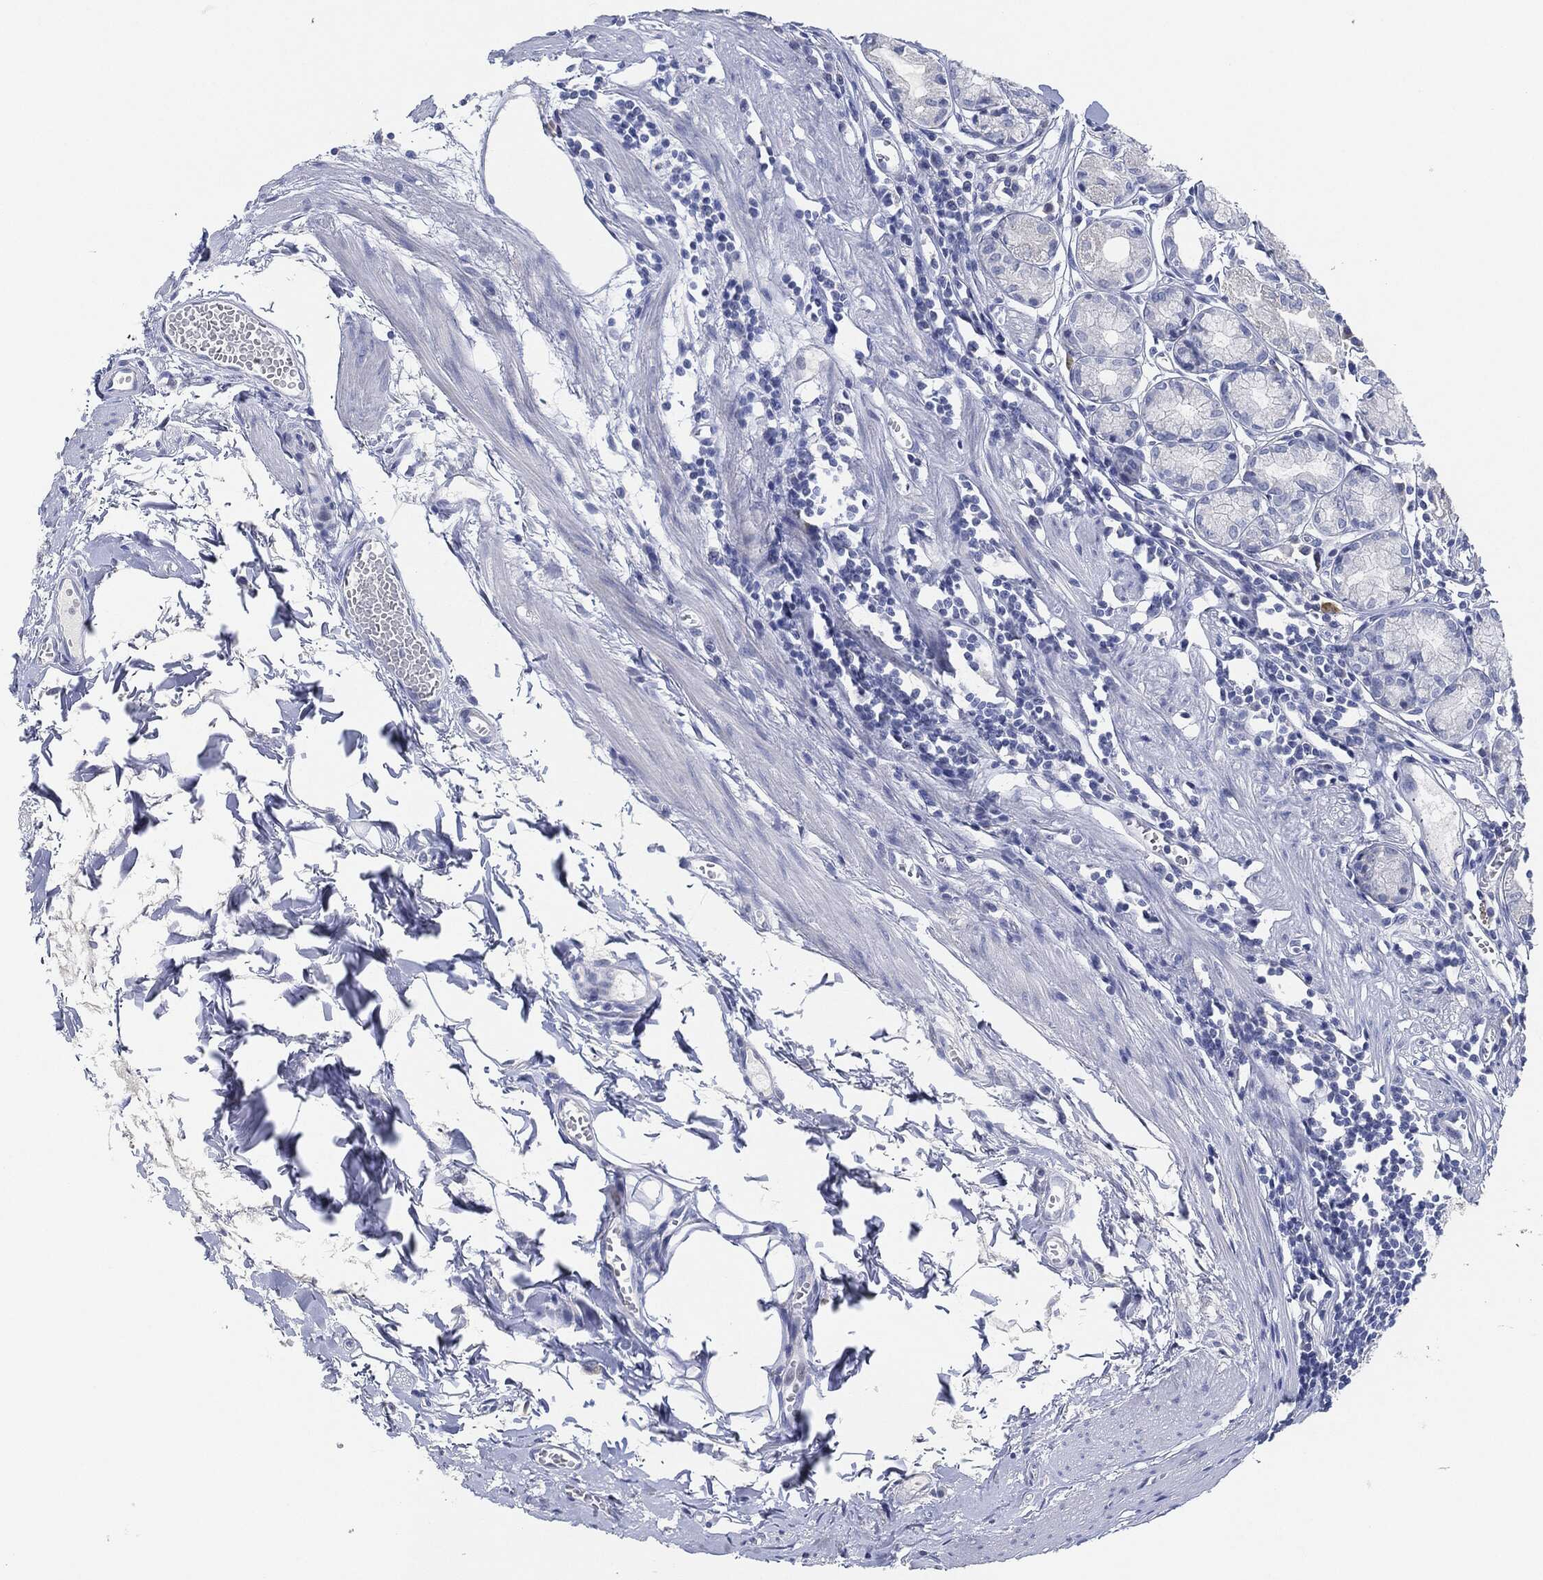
{"staining": {"intensity": "negative", "quantity": "none", "location": "none"}, "tissue": "stomach", "cell_type": "Glandular cells", "image_type": "normal", "snomed": [{"axis": "morphology", "description": "Normal tissue, NOS"}, {"axis": "topography", "description": "Stomach"}], "caption": "An immunohistochemistry (IHC) photomicrograph of normal stomach is shown. There is no staining in glandular cells of stomach.", "gene": "AFP", "patient": {"sex": "male", "age": 55}}